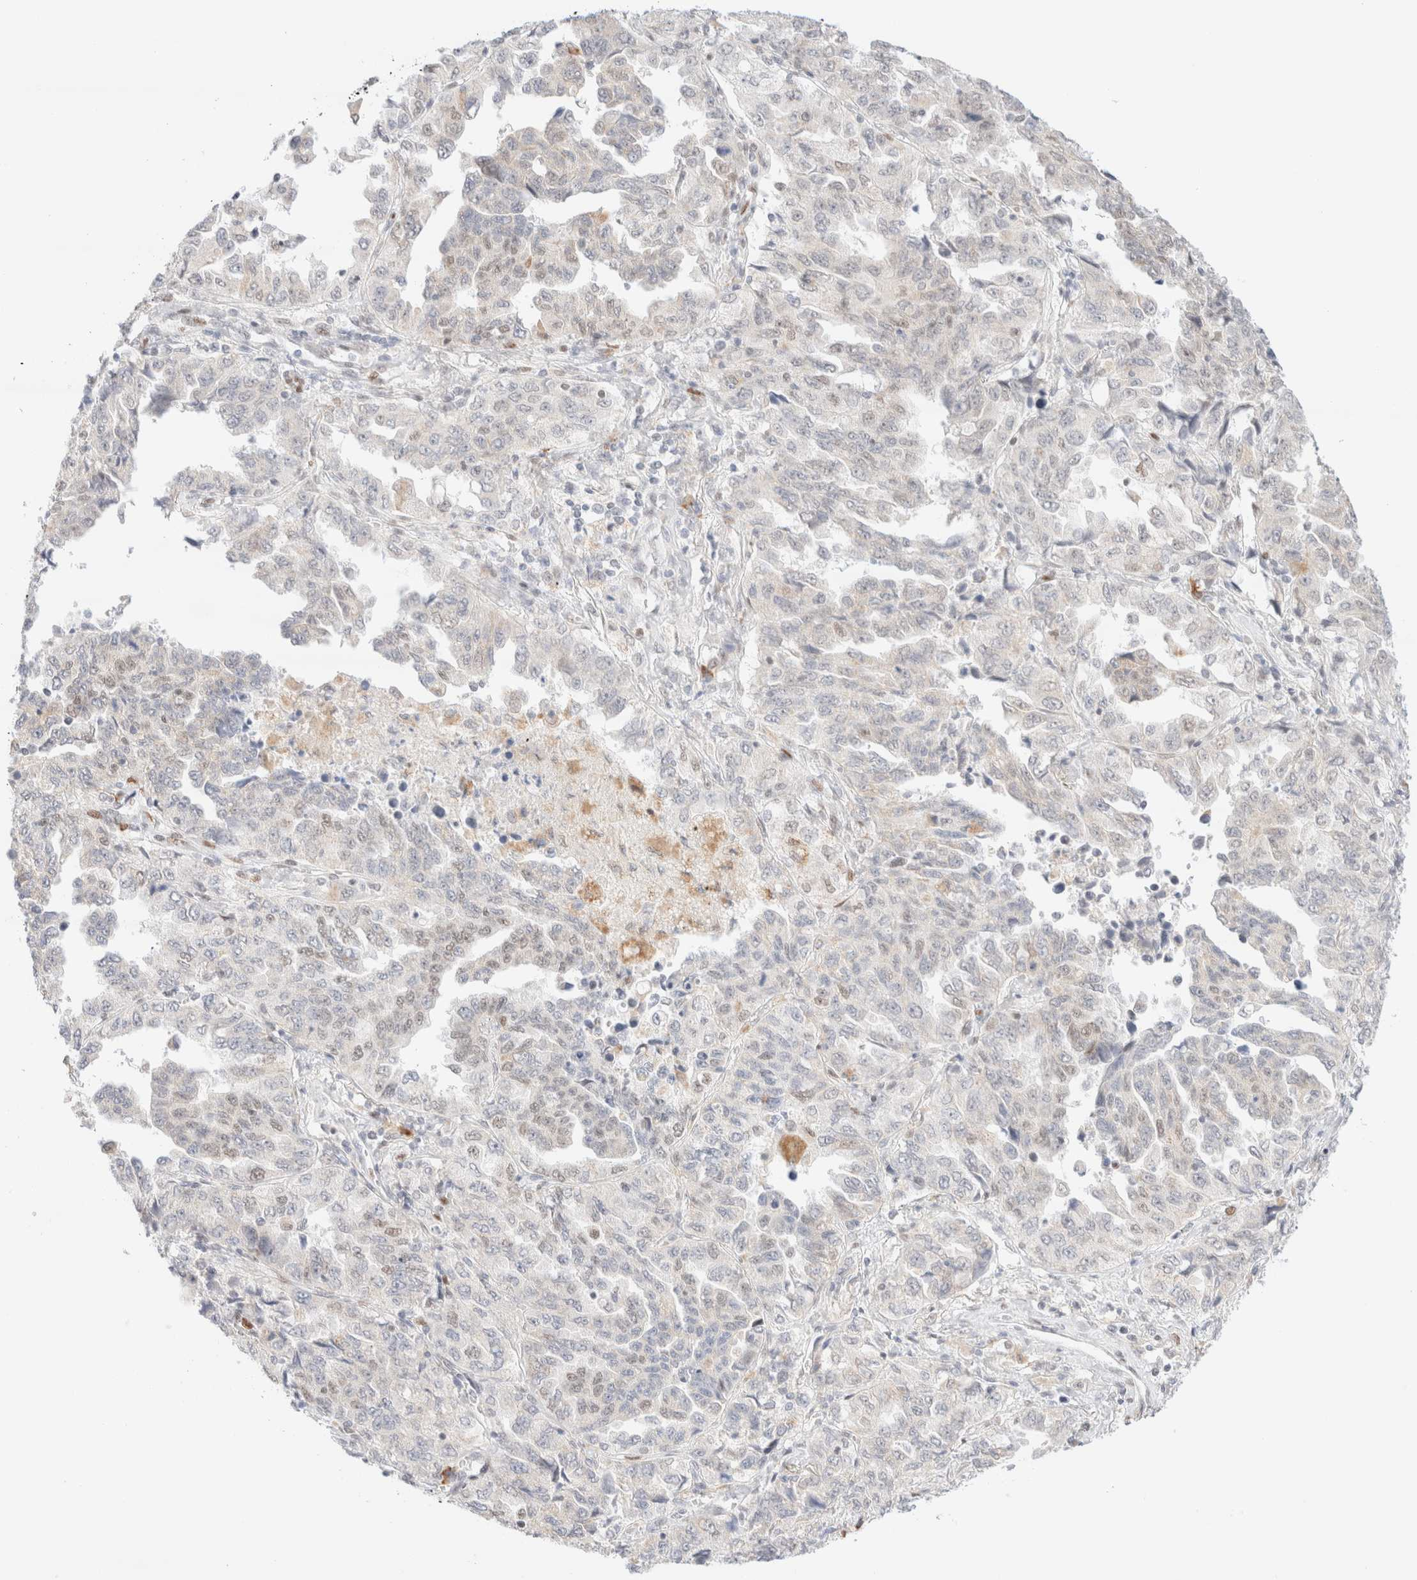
{"staining": {"intensity": "weak", "quantity": "25%-75%", "location": "cytoplasmic/membranous,nuclear"}, "tissue": "lung cancer", "cell_type": "Tumor cells", "image_type": "cancer", "snomed": [{"axis": "morphology", "description": "Adenocarcinoma, NOS"}, {"axis": "topography", "description": "Lung"}], "caption": "Protein staining by immunohistochemistry reveals weak cytoplasmic/membranous and nuclear positivity in about 25%-75% of tumor cells in lung cancer (adenocarcinoma).", "gene": "CIC", "patient": {"sex": "female", "age": 51}}